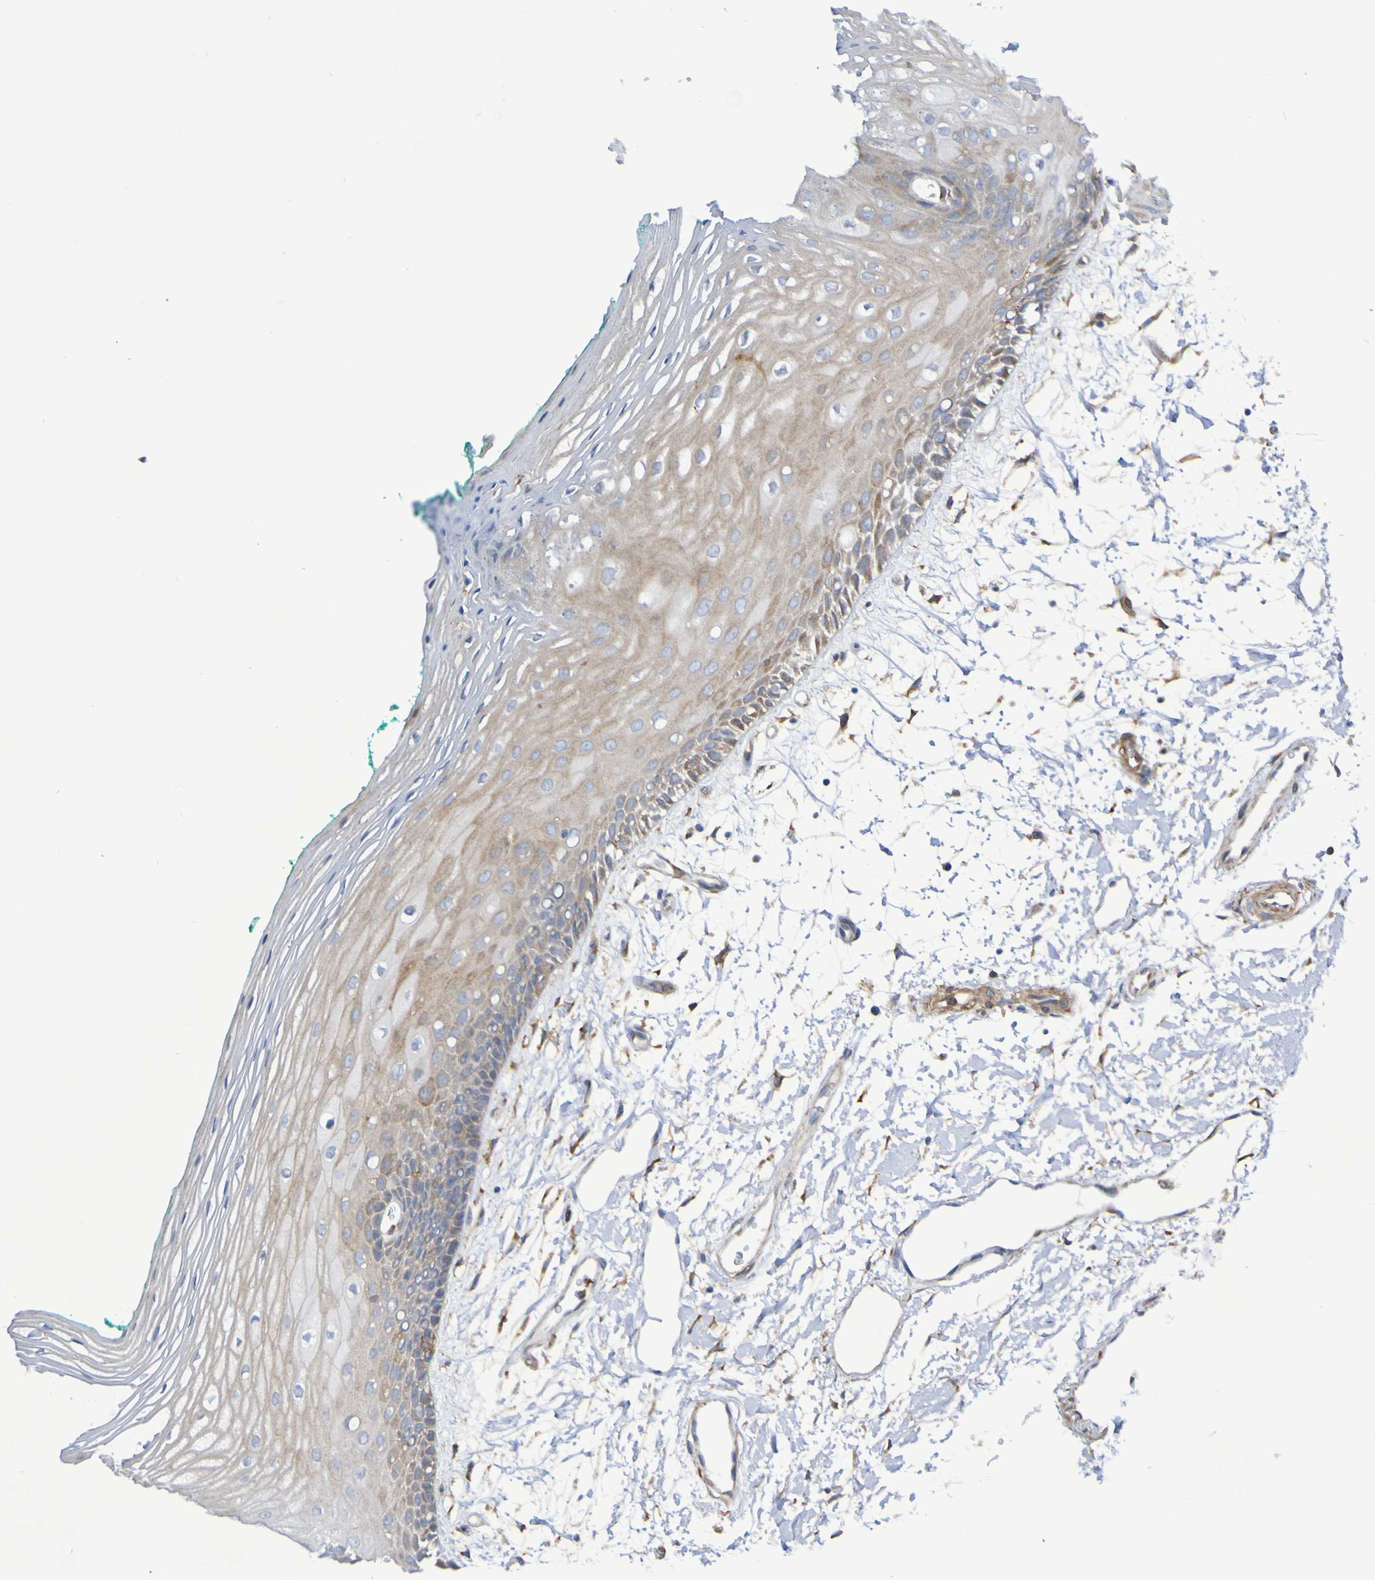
{"staining": {"intensity": "moderate", "quantity": ">75%", "location": "cytoplasmic/membranous"}, "tissue": "oral mucosa", "cell_type": "Squamous epithelial cells", "image_type": "normal", "snomed": [{"axis": "morphology", "description": "Normal tissue, NOS"}, {"axis": "topography", "description": "Skeletal muscle"}, {"axis": "topography", "description": "Oral tissue"}, {"axis": "topography", "description": "Peripheral nerve tissue"}], "caption": "This histopathology image reveals IHC staining of benign human oral mucosa, with medium moderate cytoplasmic/membranous staining in approximately >75% of squamous epithelial cells.", "gene": "SCRG1", "patient": {"sex": "female", "age": 84}}